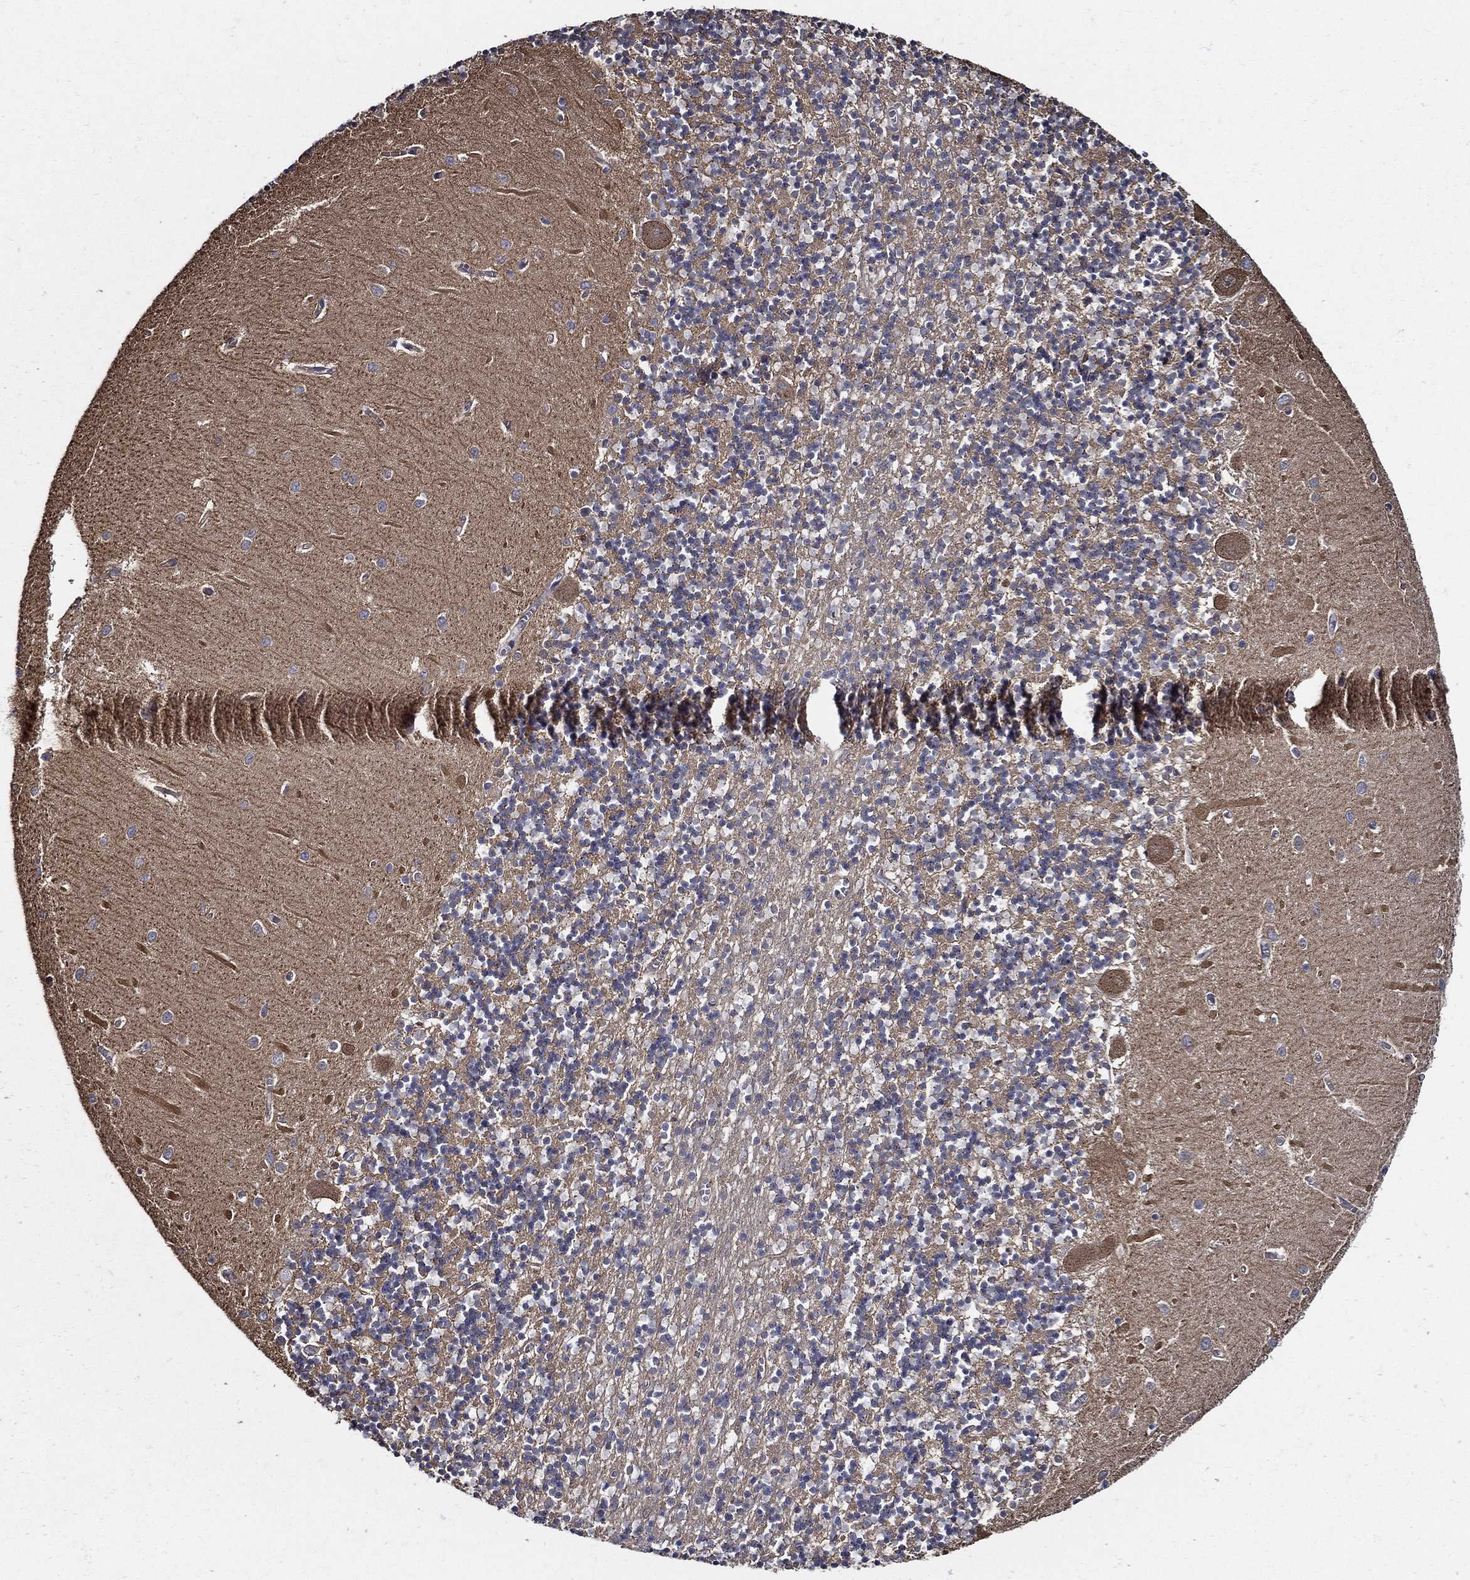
{"staining": {"intensity": "negative", "quantity": "none", "location": "none"}, "tissue": "cerebellum", "cell_type": "Cells in granular layer", "image_type": "normal", "snomed": [{"axis": "morphology", "description": "Normal tissue, NOS"}, {"axis": "topography", "description": "Cerebellum"}], "caption": "Photomicrograph shows no significant protein positivity in cells in granular layer of benign cerebellum. Brightfield microscopy of immunohistochemistry (IHC) stained with DAB (brown) and hematoxylin (blue), captured at high magnification.", "gene": "APBB3", "patient": {"sex": "female", "age": 64}}